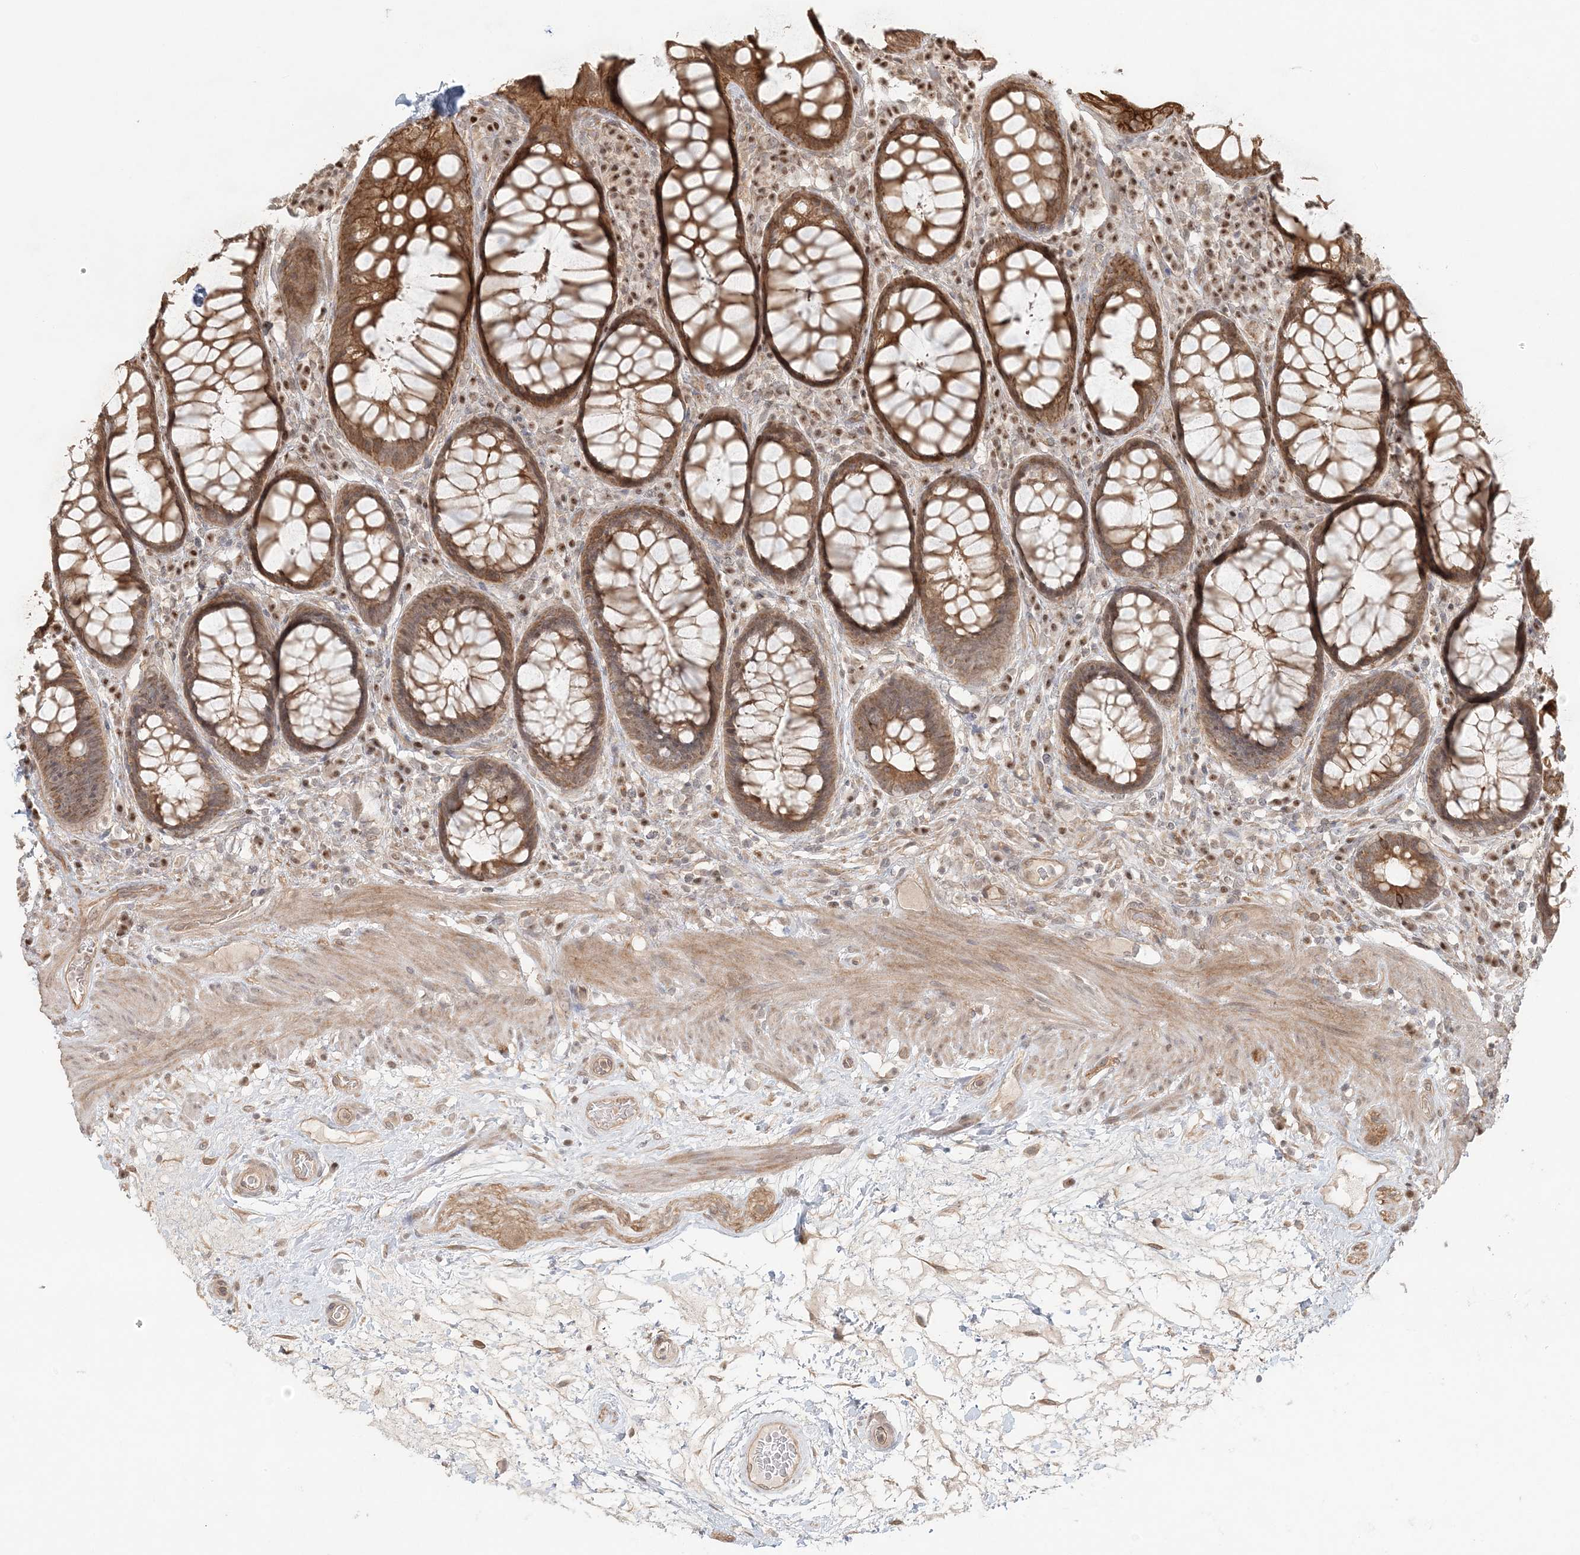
{"staining": {"intensity": "moderate", "quantity": ">75%", "location": "cytoplasmic/membranous"}, "tissue": "rectum", "cell_type": "Glandular cells", "image_type": "normal", "snomed": [{"axis": "morphology", "description": "Normal tissue, NOS"}, {"axis": "topography", "description": "Rectum"}], "caption": "Normal rectum exhibits moderate cytoplasmic/membranous positivity in about >75% of glandular cells, visualized by immunohistochemistry.", "gene": "KIAA0232", "patient": {"sex": "male", "age": 64}}